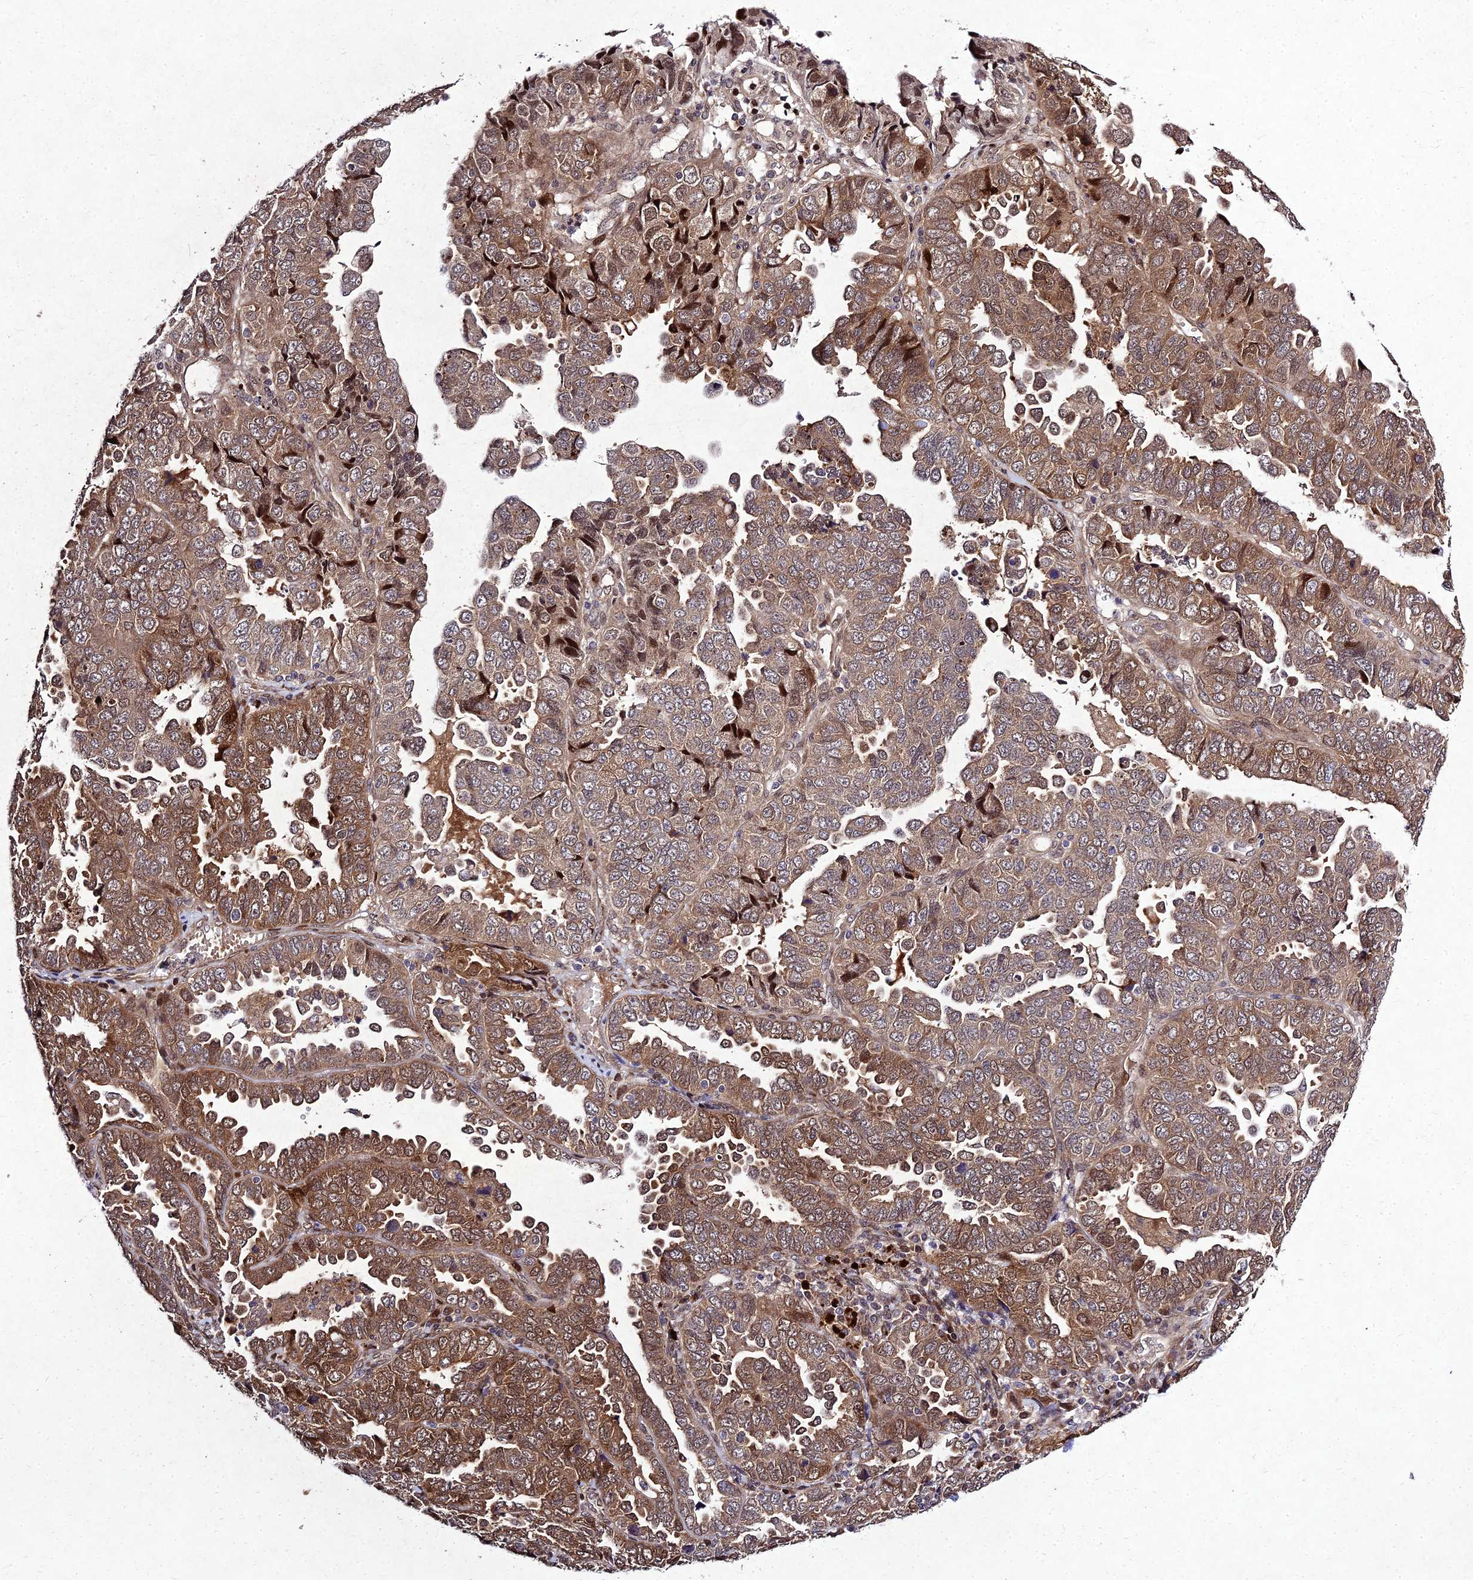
{"staining": {"intensity": "strong", "quantity": "25%-75%", "location": "cytoplasmic/membranous"}, "tissue": "endometrial cancer", "cell_type": "Tumor cells", "image_type": "cancer", "snomed": [{"axis": "morphology", "description": "Adenocarcinoma, NOS"}, {"axis": "topography", "description": "Endometrium"}], "caption": "DAB immunohistochemical staining of endometrial adenocarcinoma shows strong cytoplasmic/membranous protein staining in approximately 25%-75% of tumor cells.", "gene": "MKKS", "patient": {"sex": "female", "age": 79}}